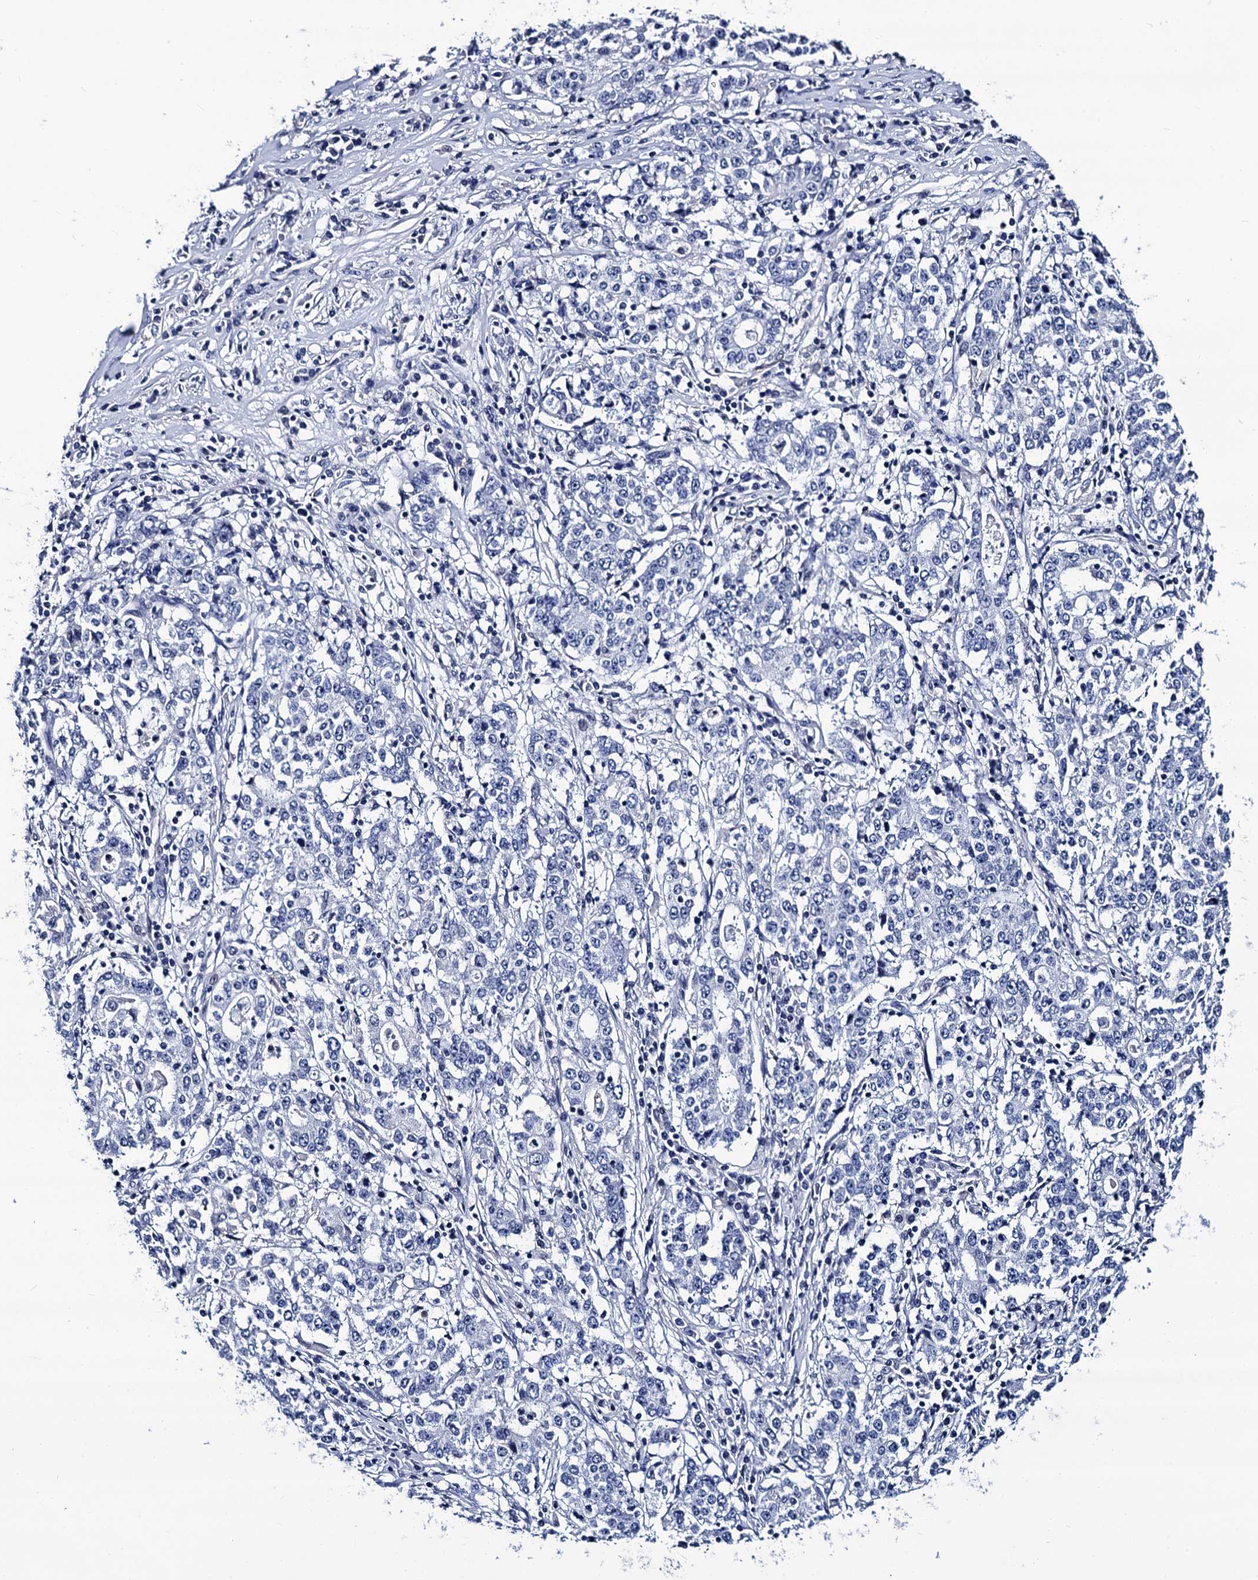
{"staining": {"intensity": "negative", "quantity": "none", "location": "none"}, "tissue": "stomach cancer", "cell_type": "Tumor cells", "image_type": "cancer", "snomed": [{"axis": "morphology", "description": "Adenocarcinoma, NOS"}, {"axis": "topography", "description": "Stomach"}], "caption": "The immunohistochemistry micrograph has no significant positivity in tumor cells of stomach adenocarcinoma tissue. Nuclei are stained in blue.", "gene": "LRRC30", "patient": {"sex": "male", "age": 59}}